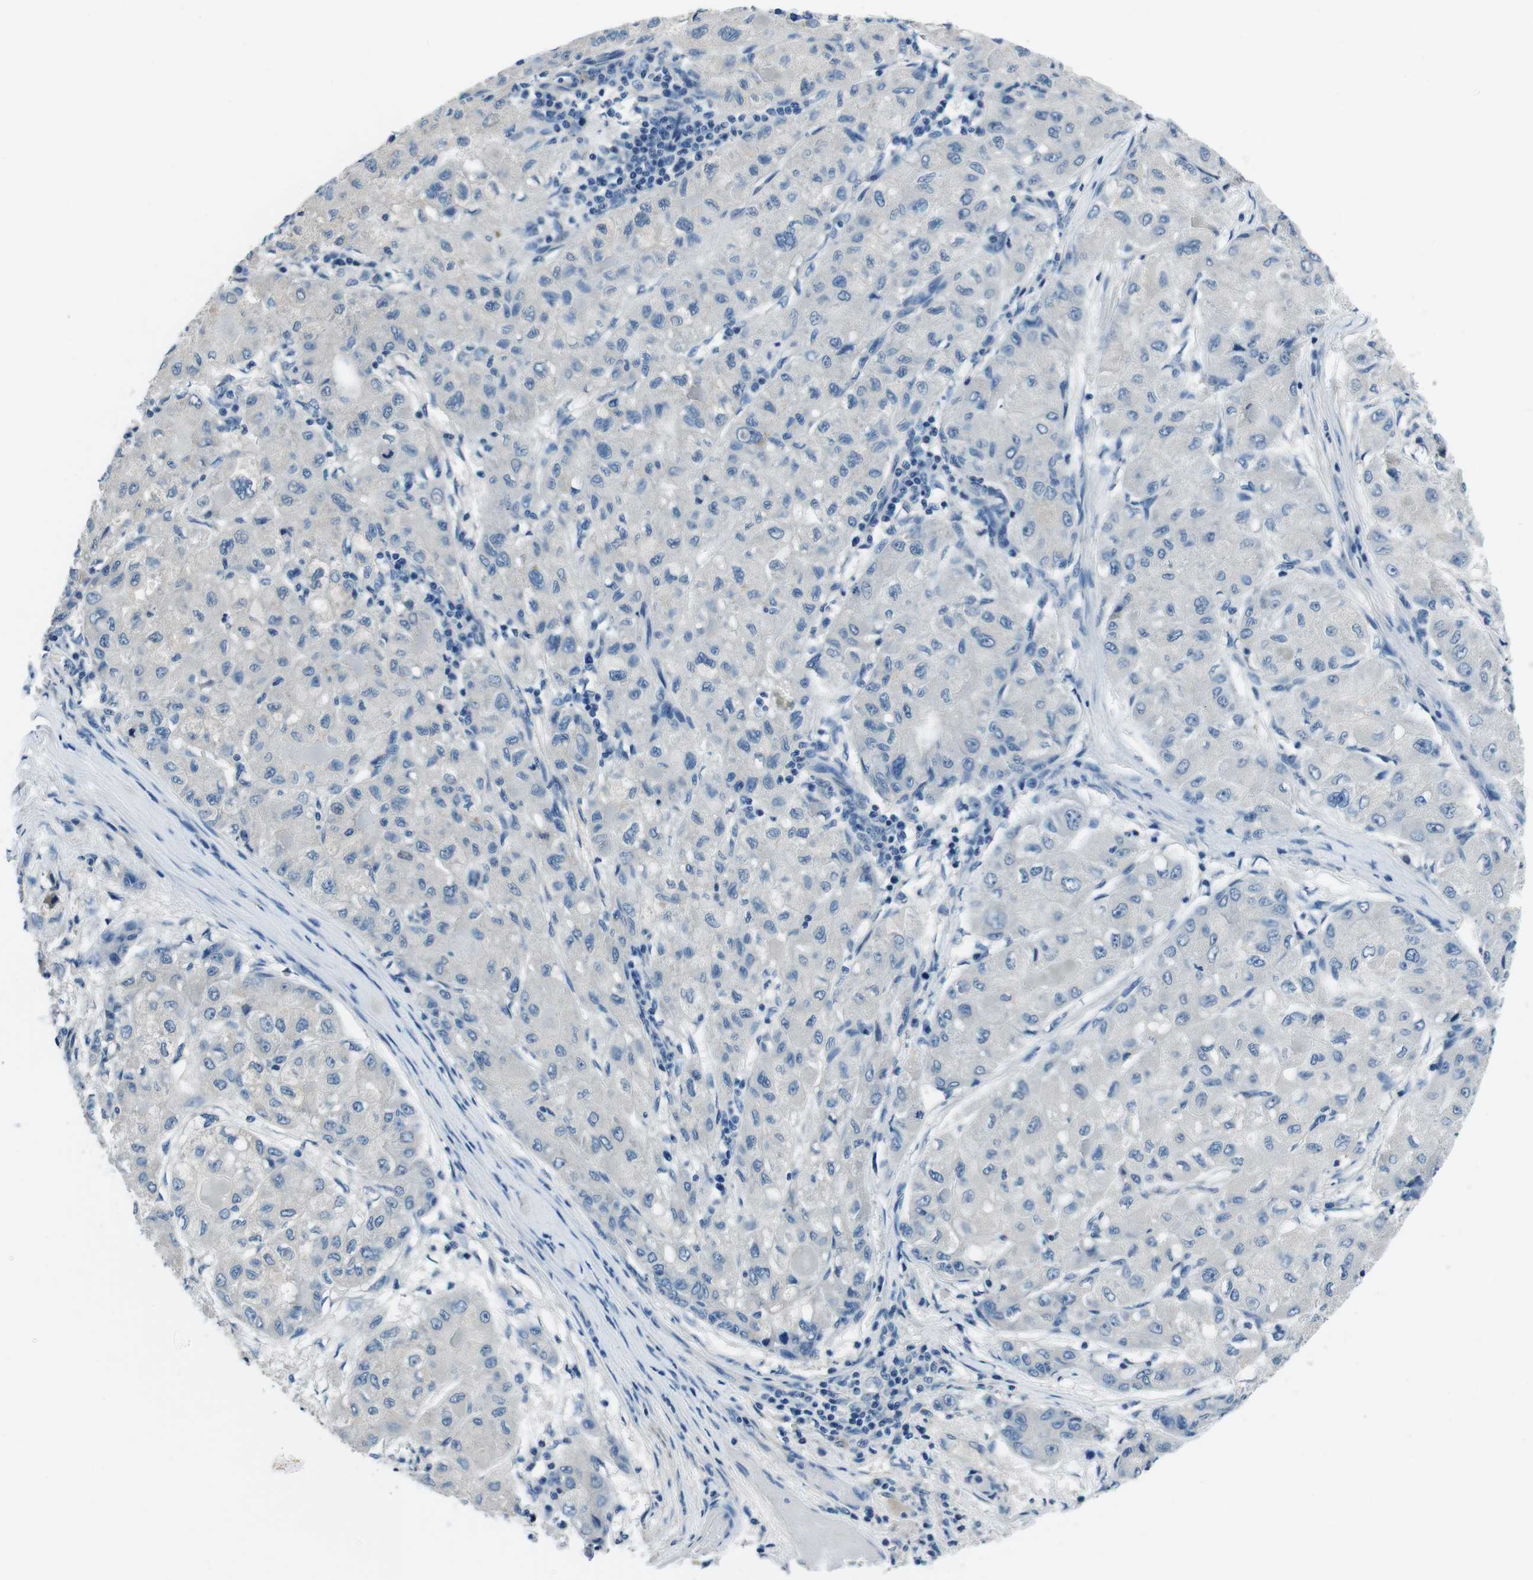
{"staining": {"intensity": "negative", "quantity": "none", "location": "none"}, "tissue": "liver cancer", "cell_type": "Tumor cells", "image_type": "cancer", "snomed": [{"axis": "morphology", "description": "Carcinoma, Hepatocellular, NOS"}, {"axis": "topography", "description": "Liver"}], "caption": "Human hepatocellular carcinoma (liver) stained for a protein using immunohistochemistry (IHC) shows no staining in tumor cells.", "gene": "CASQ1", "patient": {"sex": "male", "age": 80}}